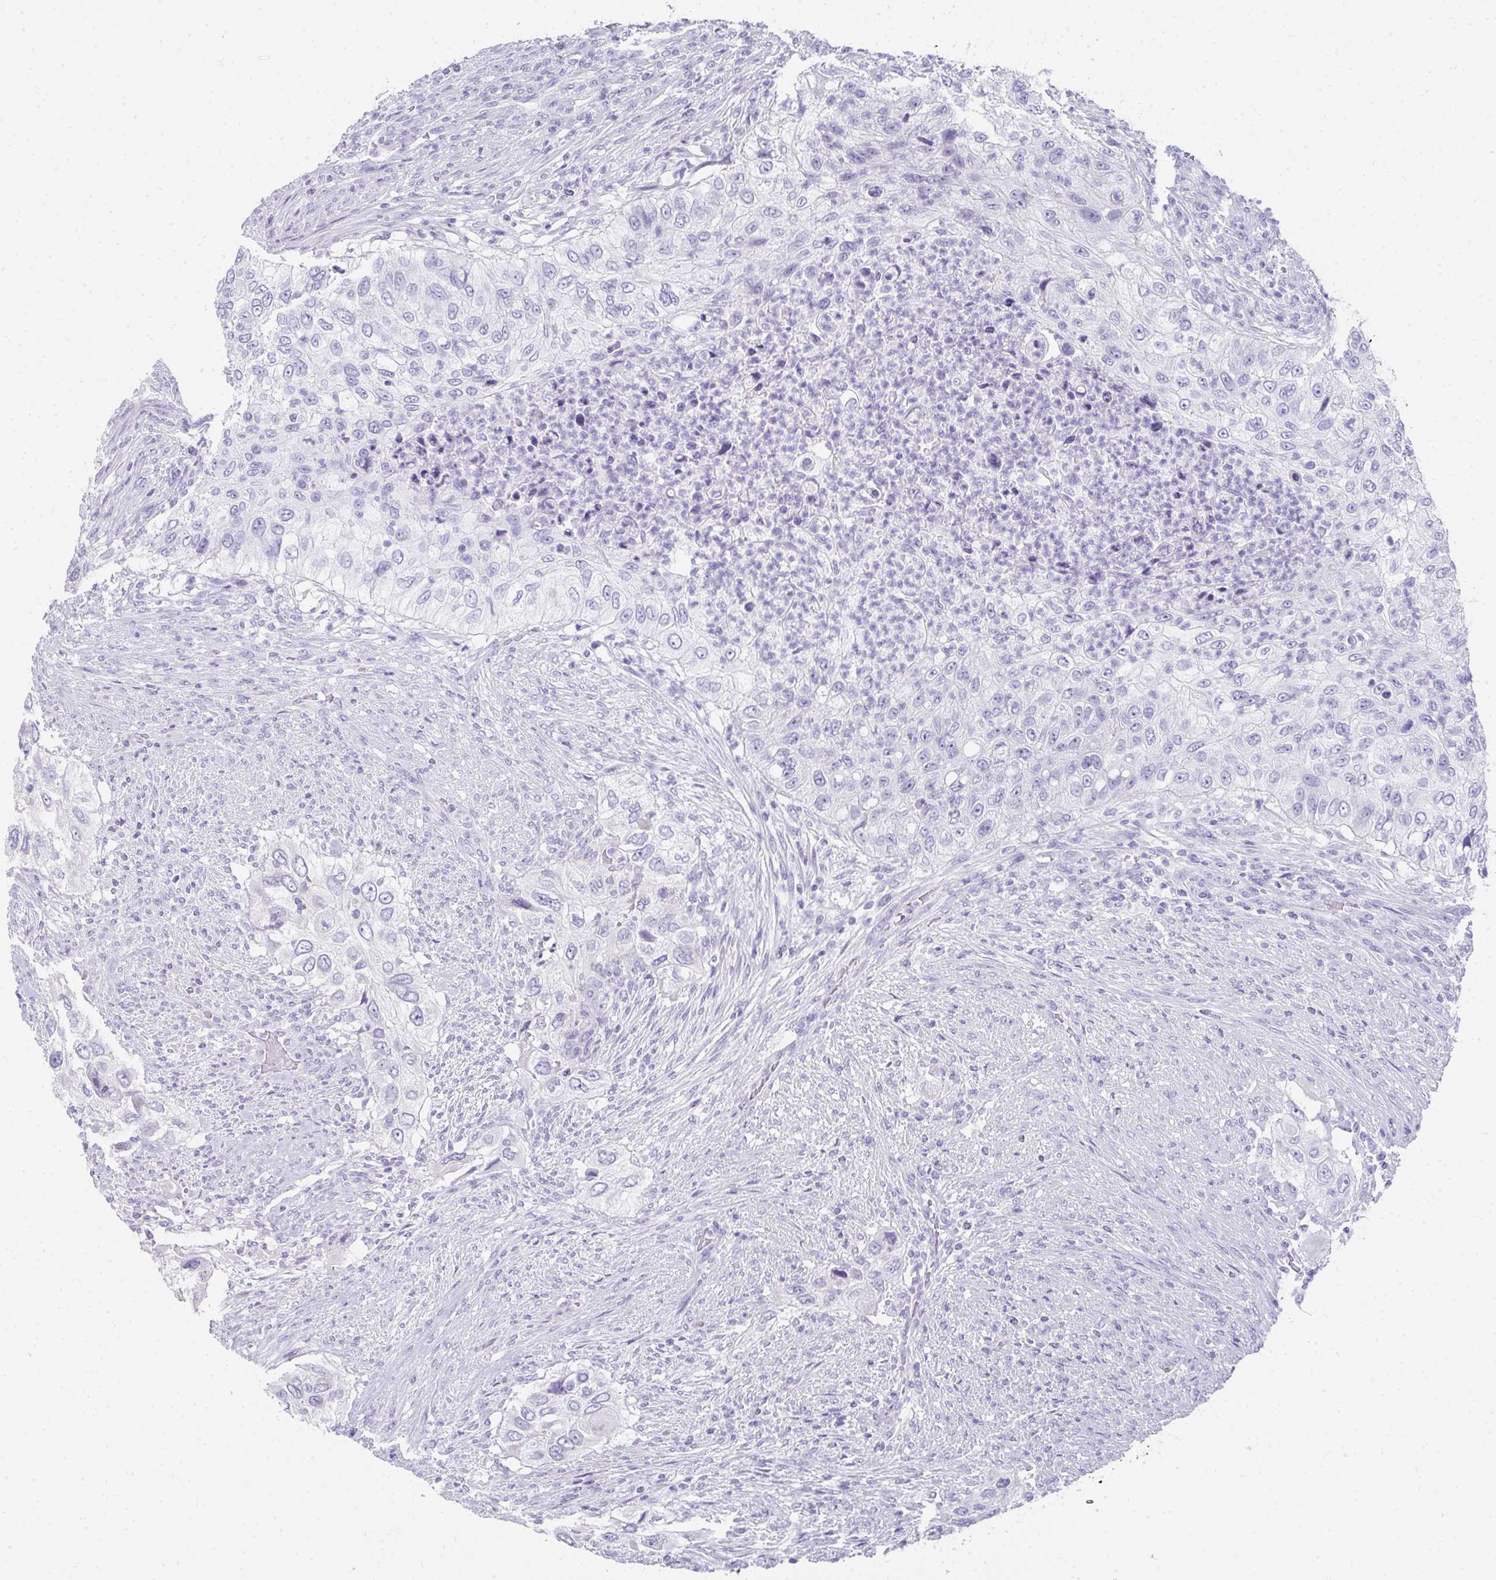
{"staining": {"intensity": "negative", "quantity": "none", "location": "none"}, "tissue": "urothelial cancer", "cell_type": "Tumor cells", "image_type": "cancer", "snomed": [{"axis": "morphology", "description": "Urothelial carcinoma, High grade"}, {"axis": "topography", "description": "Urinary bladder"}], "caption": "Immunohistochemical staining of high-grade urothelial carcinoma demonstrates no significant positivity in tumor cells.", "gene": "RLF", "patient": {"sex": "female", "age": 60}}